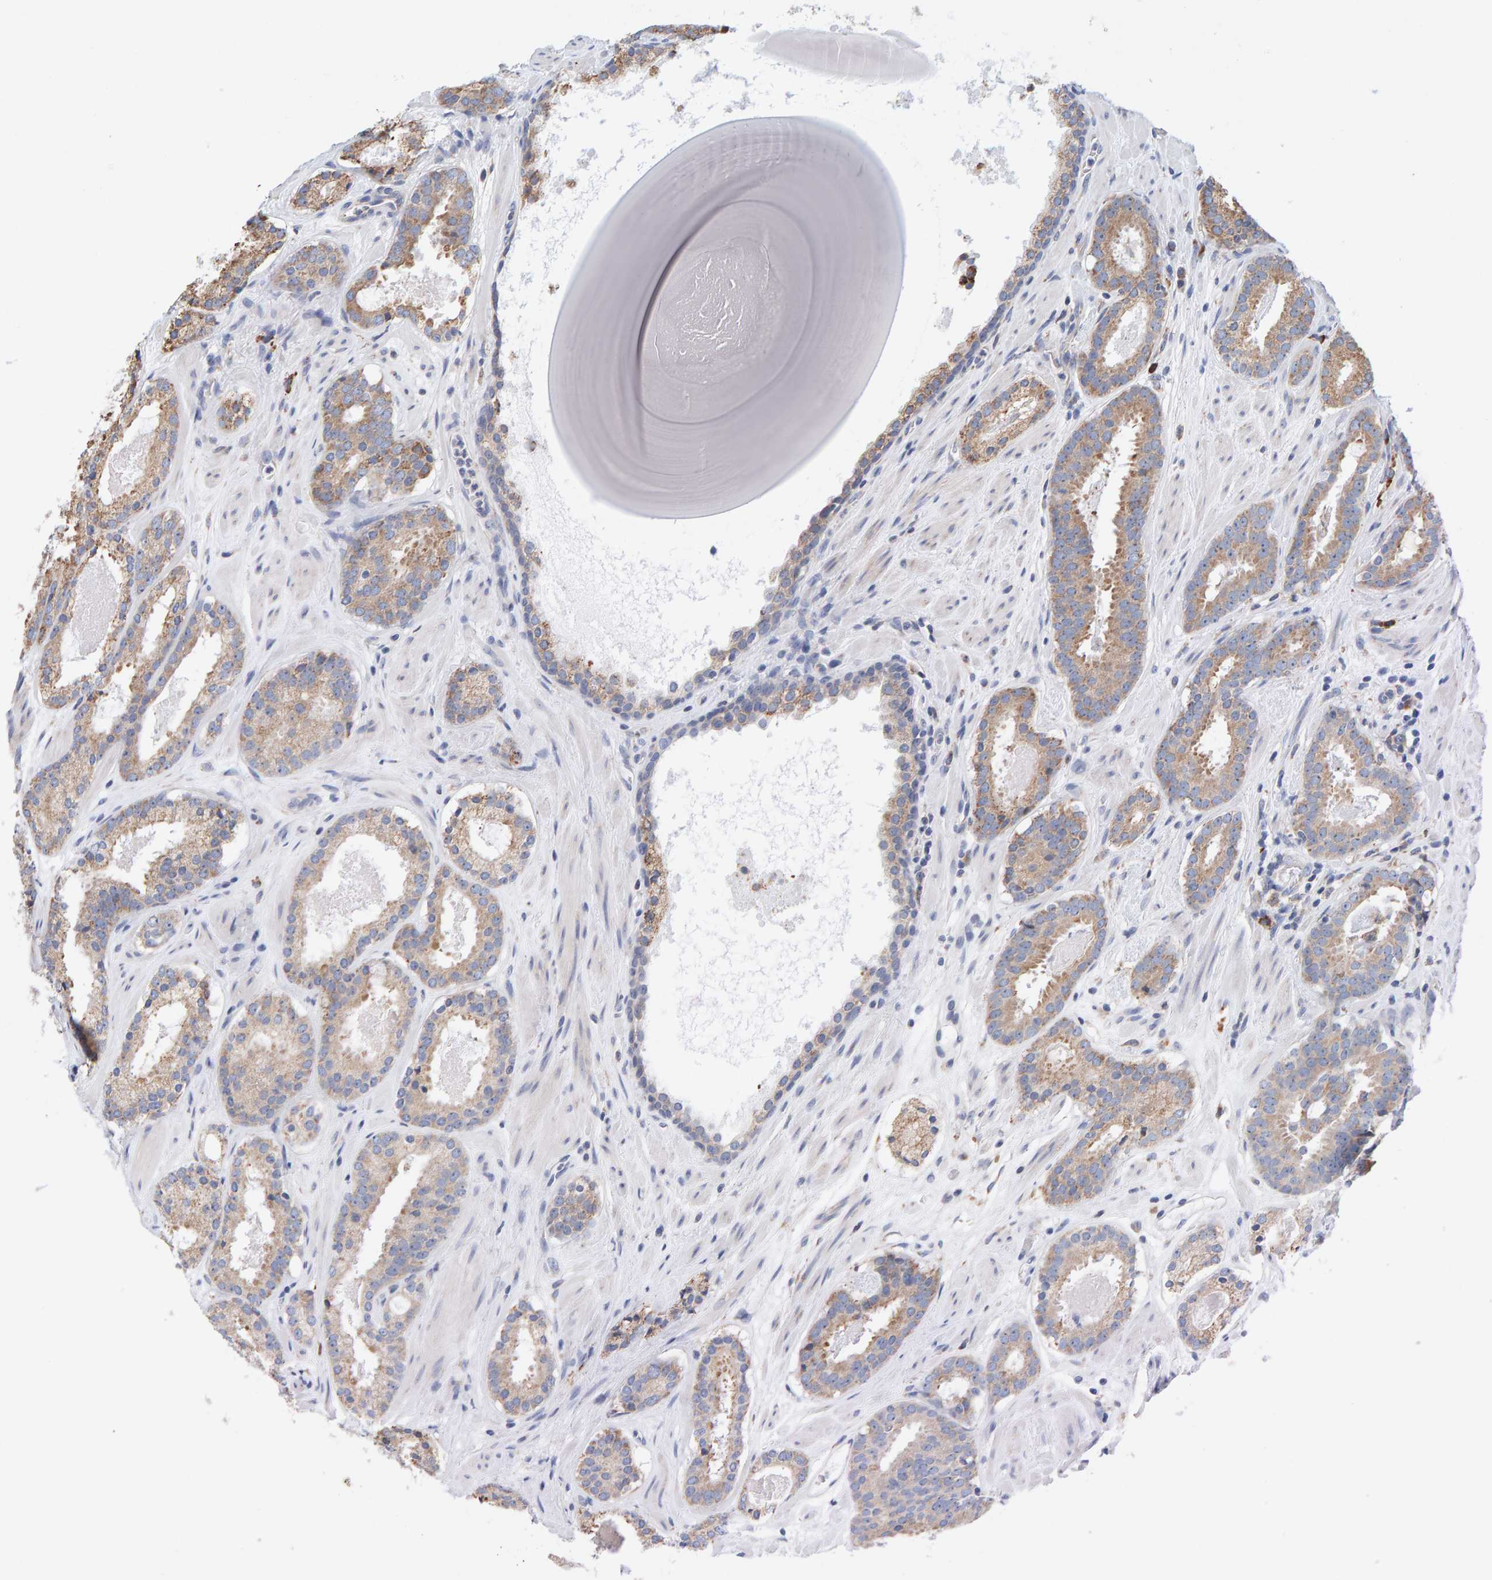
{"staining": {"intensity": "moderate", "quantity": ">75%", "location": "cytoplasmic/membranous"}, "tissue": "prostate cancer", "cell_type": "Tumor cells", "image_type": "cancer", "snomed": [{"axis": "morphology", "description": "Adenocarcinoma, Low grade"}, {"axis": "topography", "description": "Prostate"}], "caption": "An image showing moderate cytoplasmic/membranous expression in approximately >75% of tumor cells in prostate cancer (low-grade adenocarcinoma), as visualized by brown immunohistochemical staining.", "gene": "SGPL1", "patient": {"sex": "male", "age": 69}}